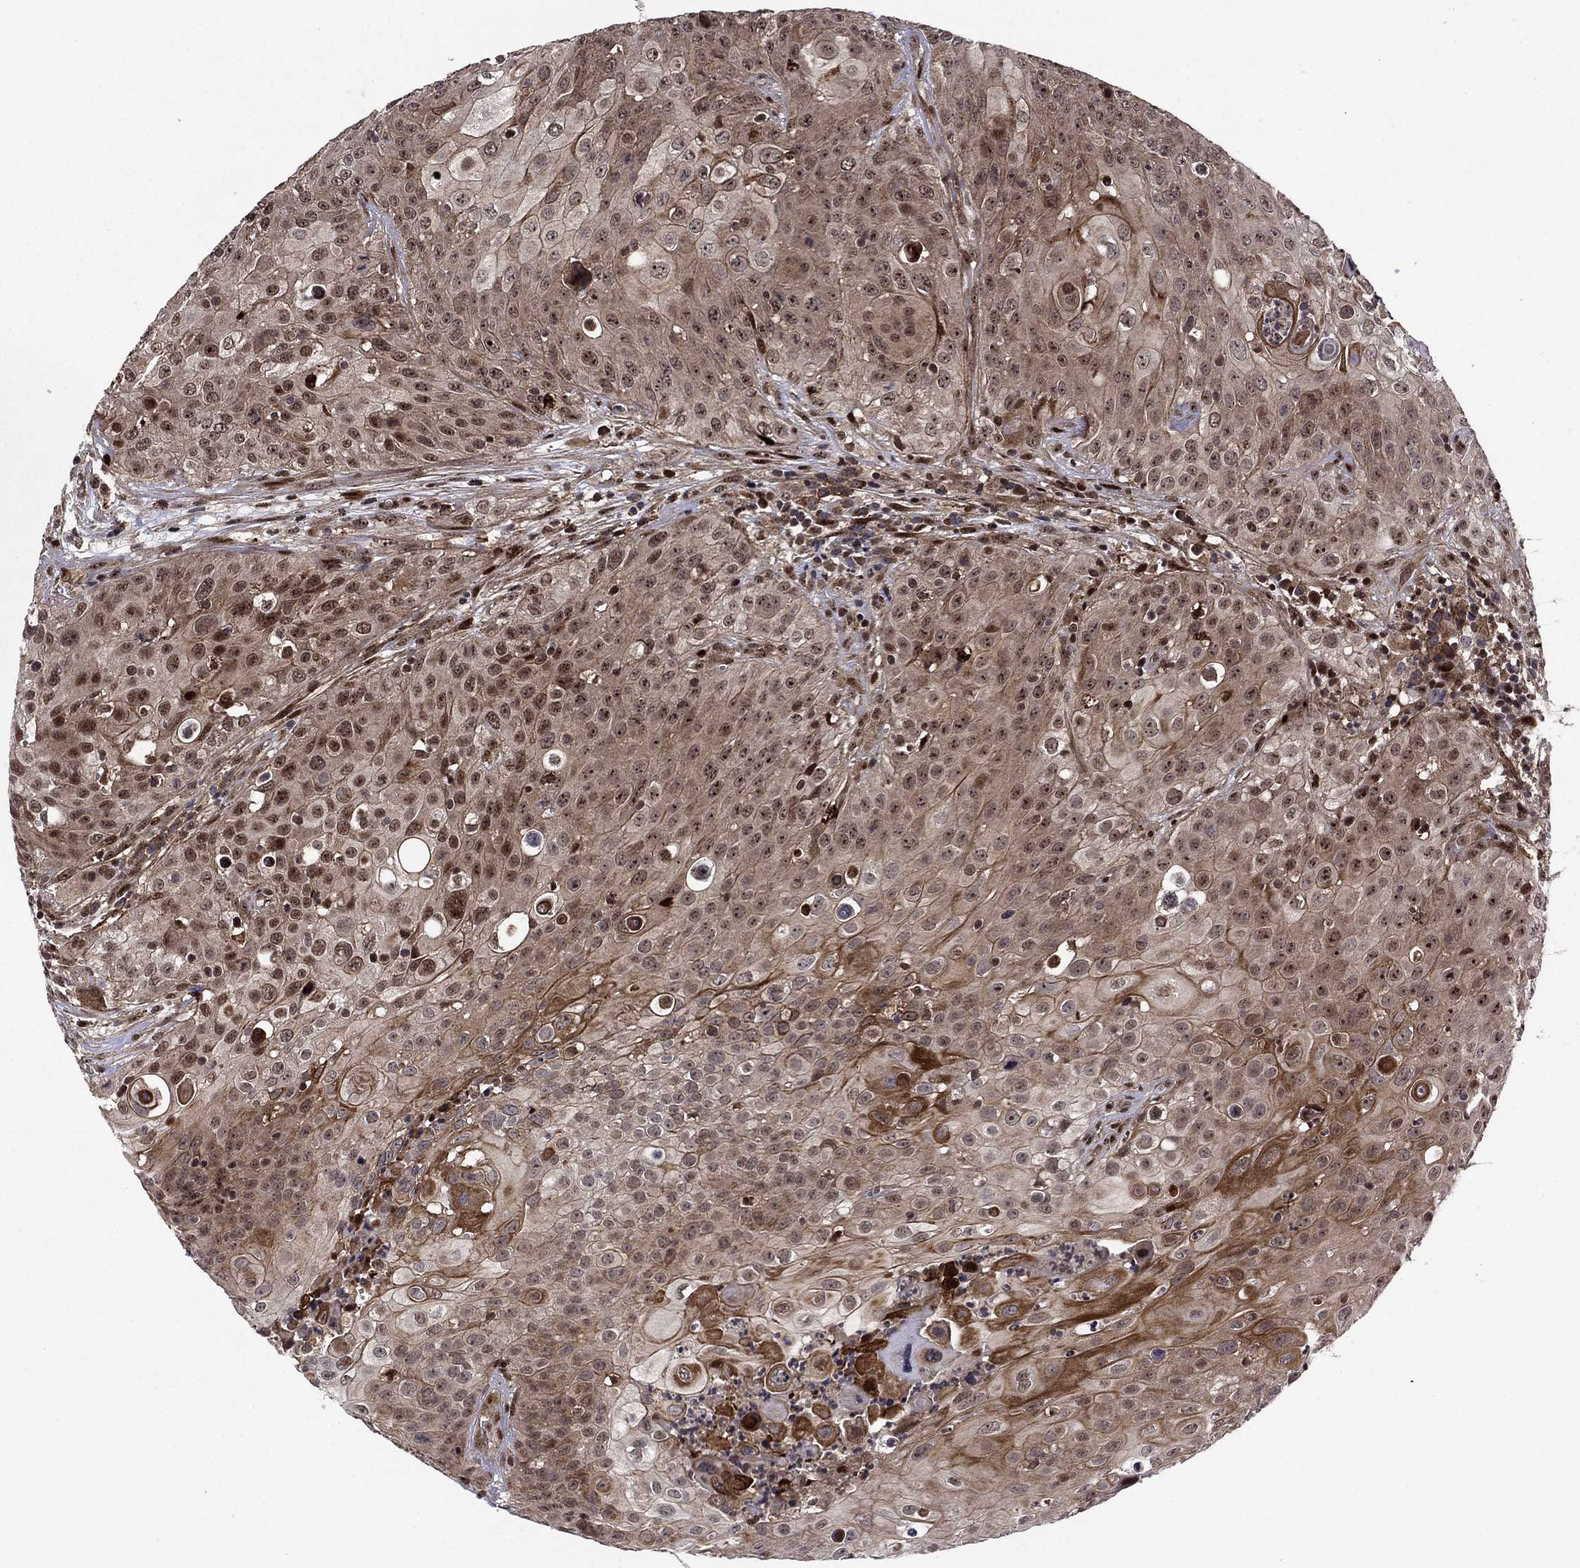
{"staining": {"intensity": "strong", "quantity": "25%-75%", "location": "cytoplasmic/membranous,nuclear"}, "tissue": "urothelial cancer", "cell_type": "Tumor cells", "image_type": "cancer", "snomed": [{"axis": "morphology", "description": "Urothelial carcinoma, High grade"}, {"axis": "topography", "description": "Urinary bladder"}], "caption": "Strong cytoplasmic/membranous and nuclear expression is seen in about 25%-75% of tumor cells in urothelial cancer. (DAB (3,3'-diaminobenzidine) IHC with brightfield microscopy, high magnification).", "gene": "AGTPBP1", "patient": {"sex": "female", "age": 79}}